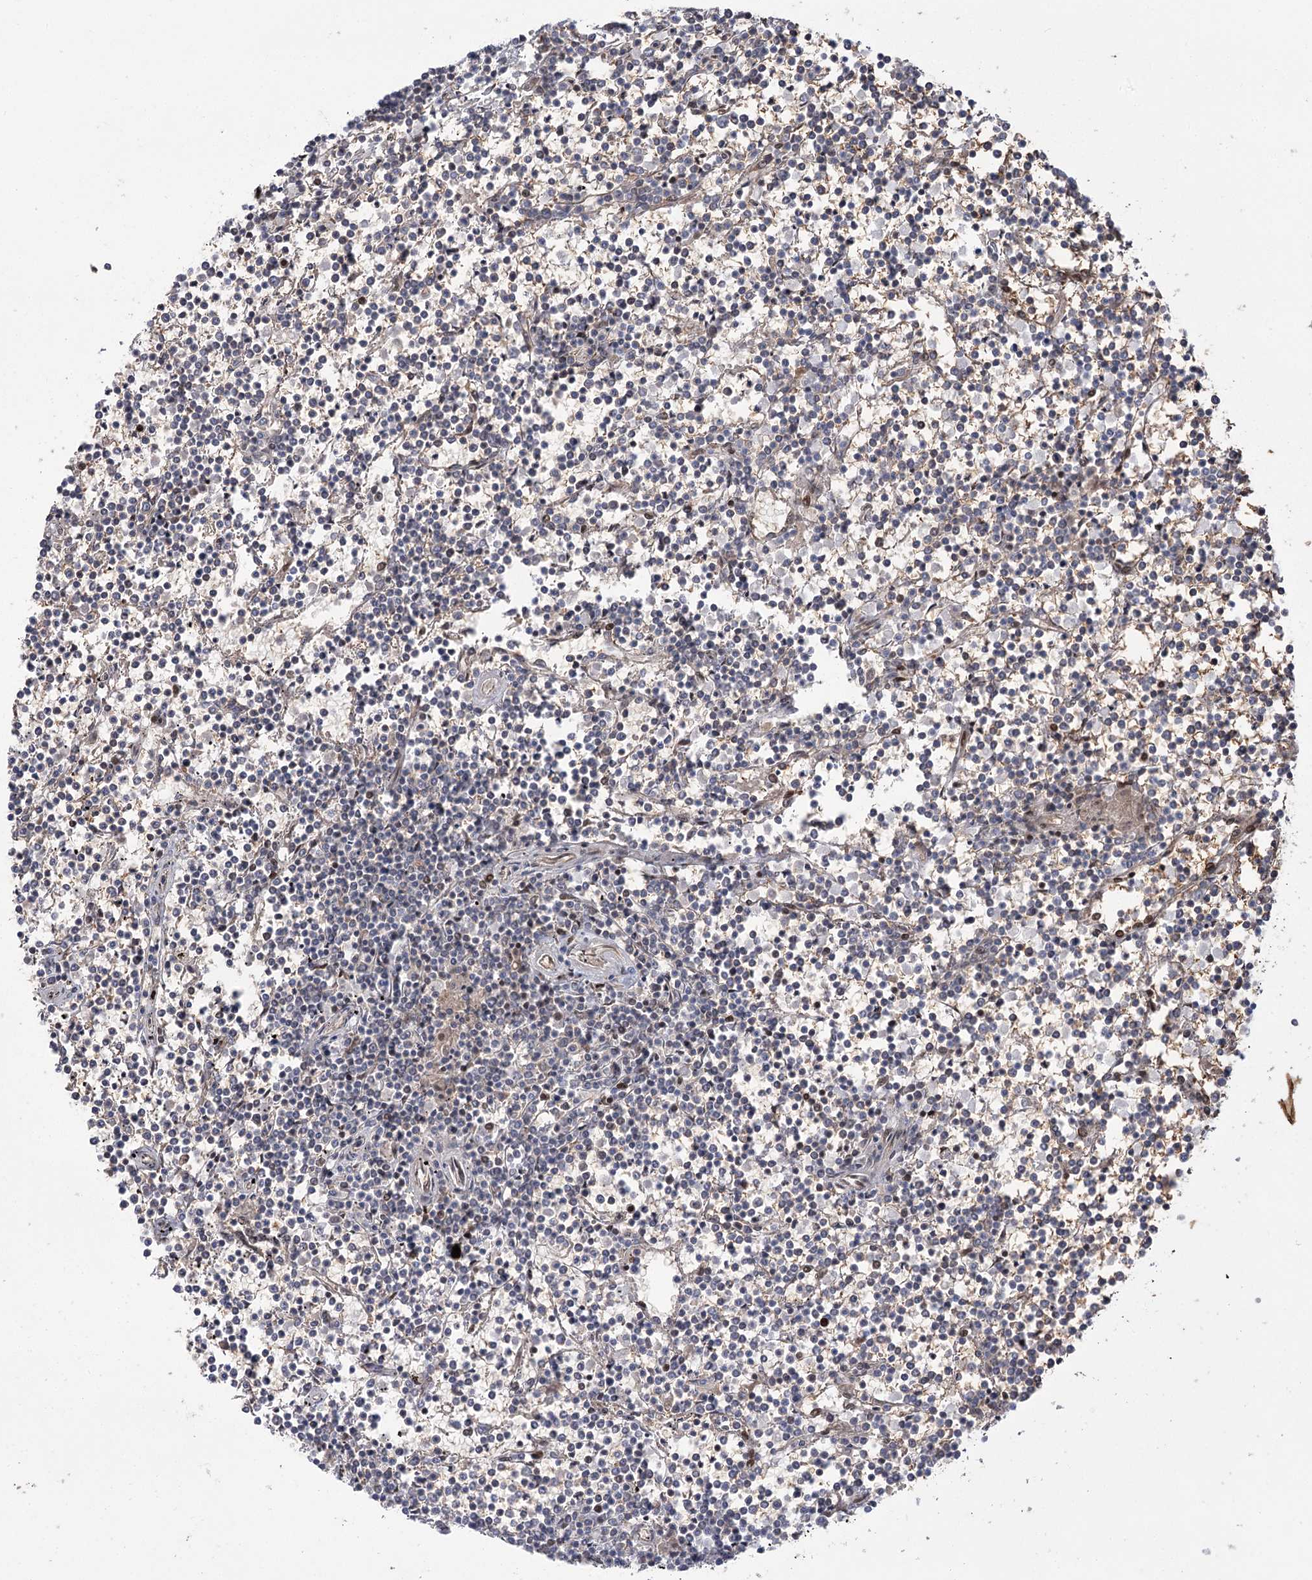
{"staining": {"intensity": "weak", "quantity": "<25%", "location": "nuclear"}, "tissue": "lymphoma", "cell_type": "Tumor cells", "image_type": "cancer", "snomed": [{"axis": "morphology", "description": "Malignant lymphoma, non-Hodgkin's type, Low grade"}, {"axis": "topography", "description": "Spleen"}], "caption": "Human low-grade malignant lymphoma, non-Hodgkin's type stained for a protein using IHC shows no staining in tumor cells.", "gene": "HELQ", "patient": {"sex": "female", "age": 19}}